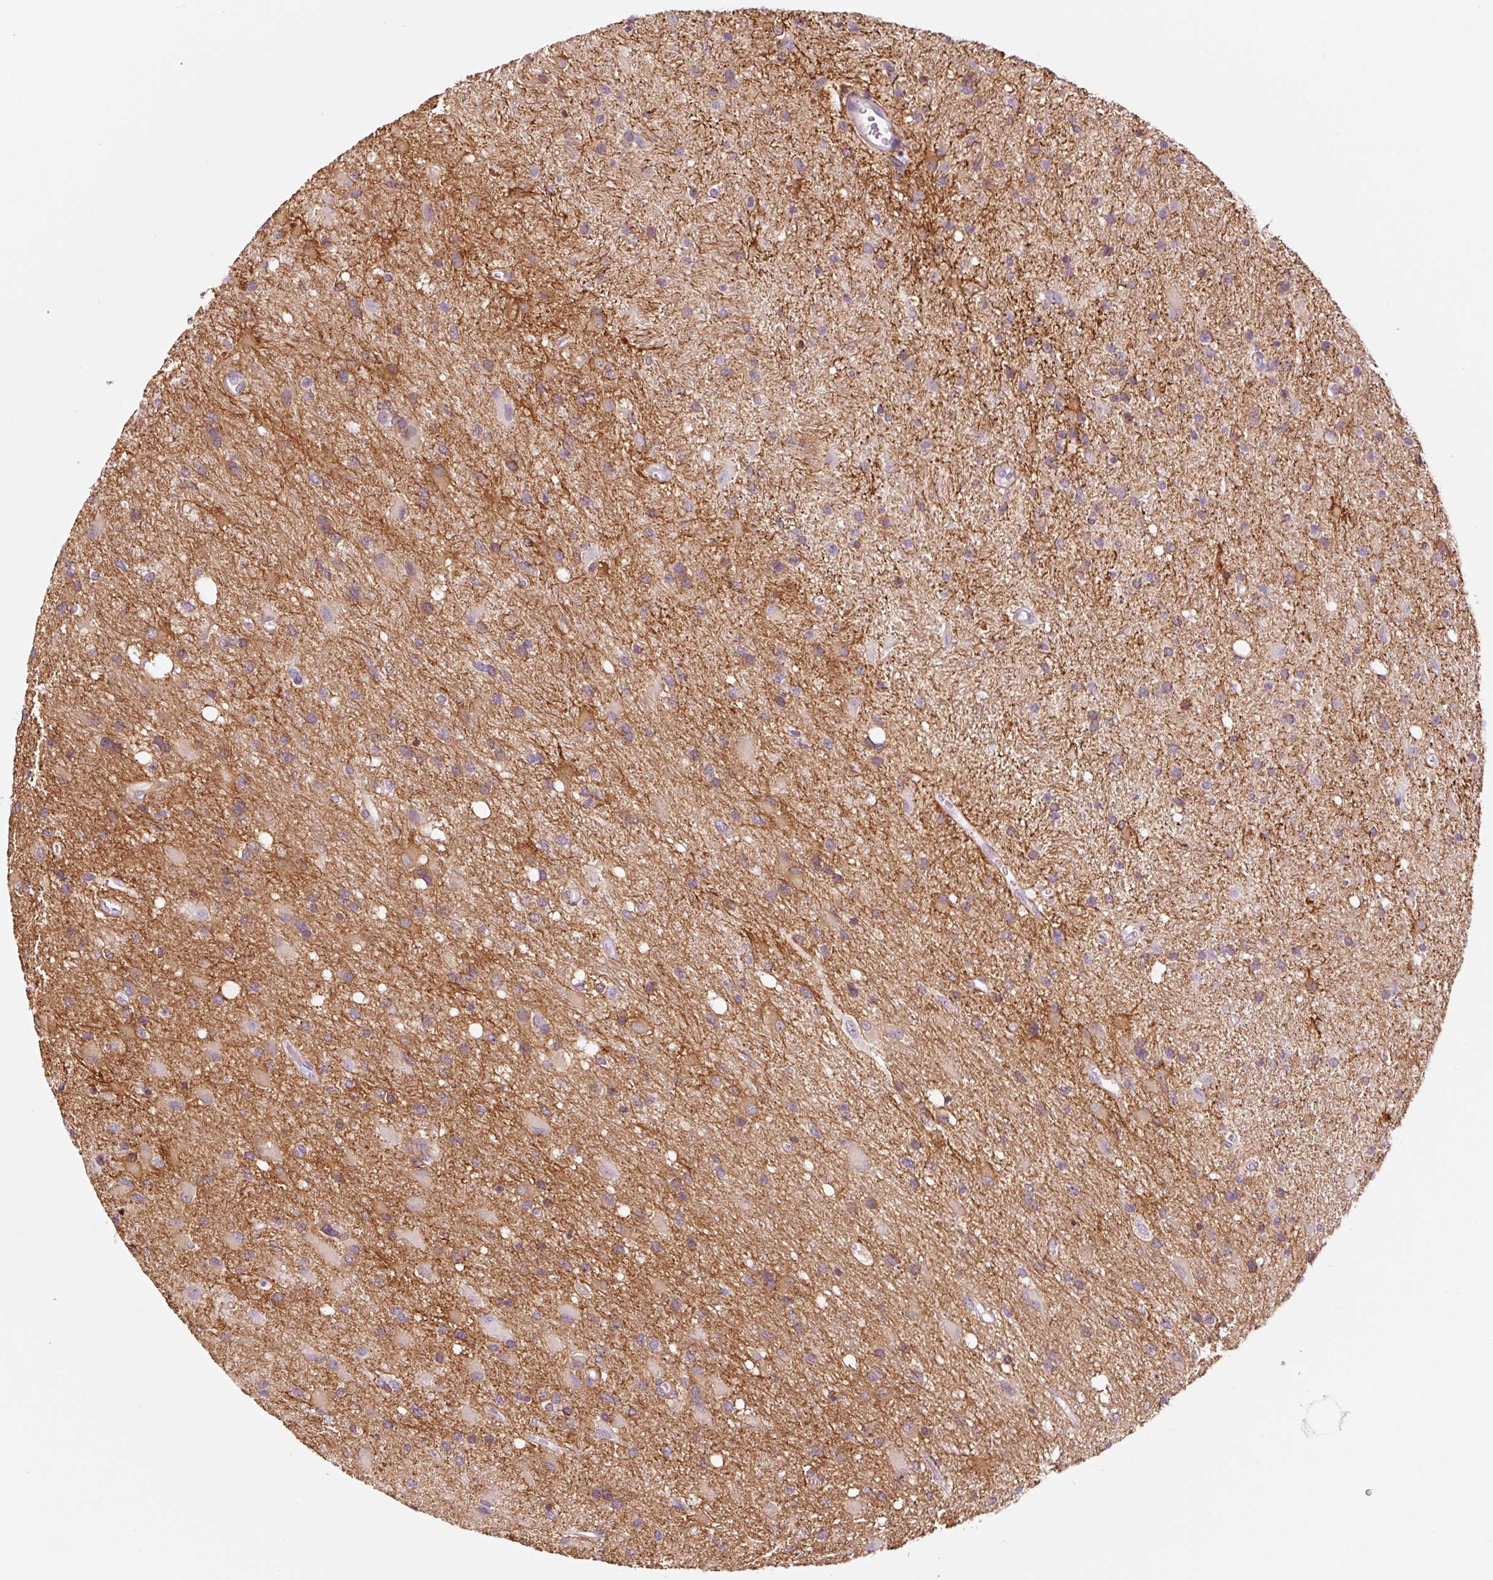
{"staining": {"intensity": "moderate", "quantity": "<25%", "location": "cytoplasmic/membranous"}, "tissue": "glioma", "cell_type": "Tumor cells", "image_type": "cancer", "snomed": [{"axis": "morphology", "description": "Glioma, malignant, High grade"}, {"axis": "topography", "description": "Brain"}], "caption": "Human malignant high-grade glioma stained for a protein (brown) demonstrates moderate cytoplasmic/membranous positive expression in approximately <25% of tumor cells.", "gene": "ADD3", "patient": {"sex": "male", "age": 67}}